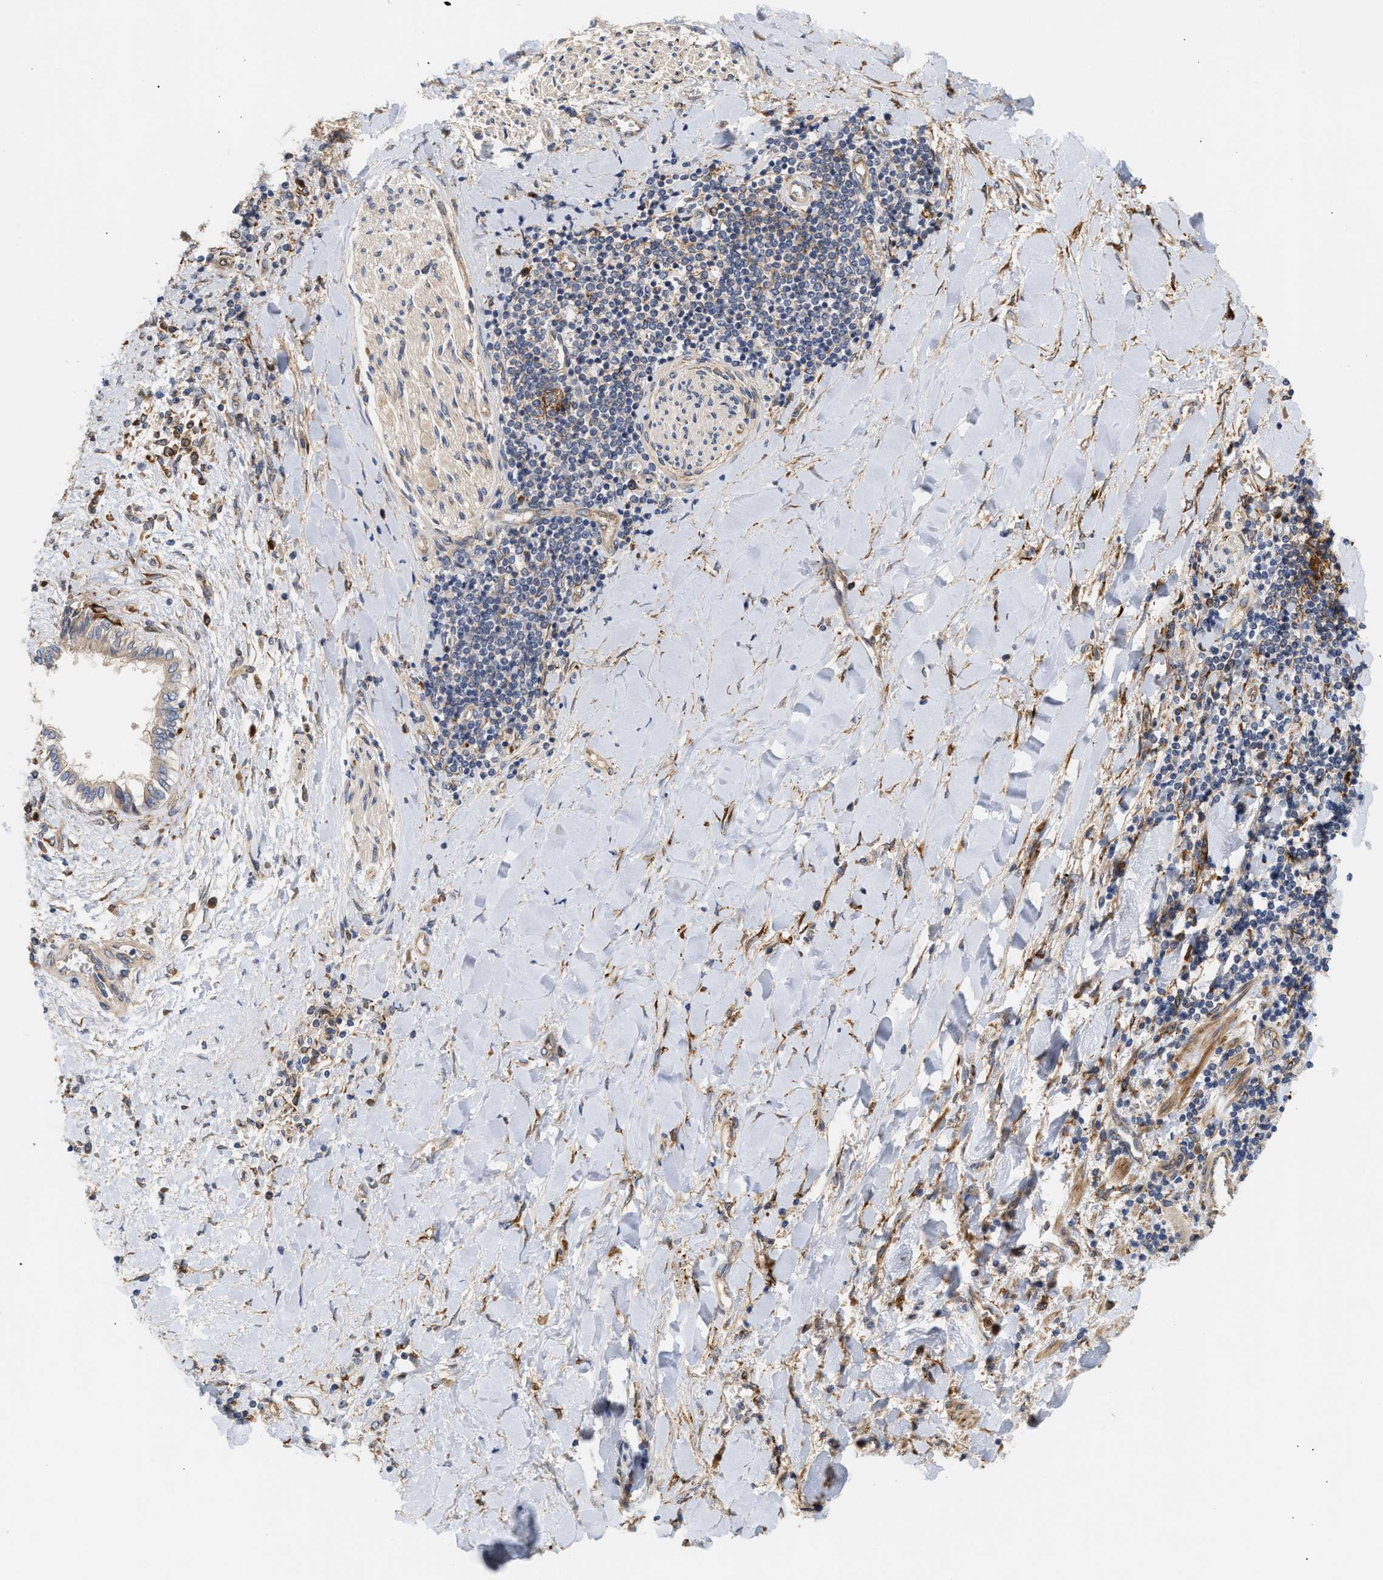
{"staining": {"intensity": "negative", "quantity": "none", "location": "none"}, "tissue": "liver cancer", "cell_type": "Tumor cells", "image_type": "cancer", "snomed": [{"axis": "morphology", "description": "Cholangiocarcinoma"}, {"axis": "topography", "description": "Liver"}], "caption": "Tumor cells are negative for brown protein staining in liver cancer (cholangiocarcinoma).", "gene": "PLCD1", "patient": {"sex": "male", "age": 50}}